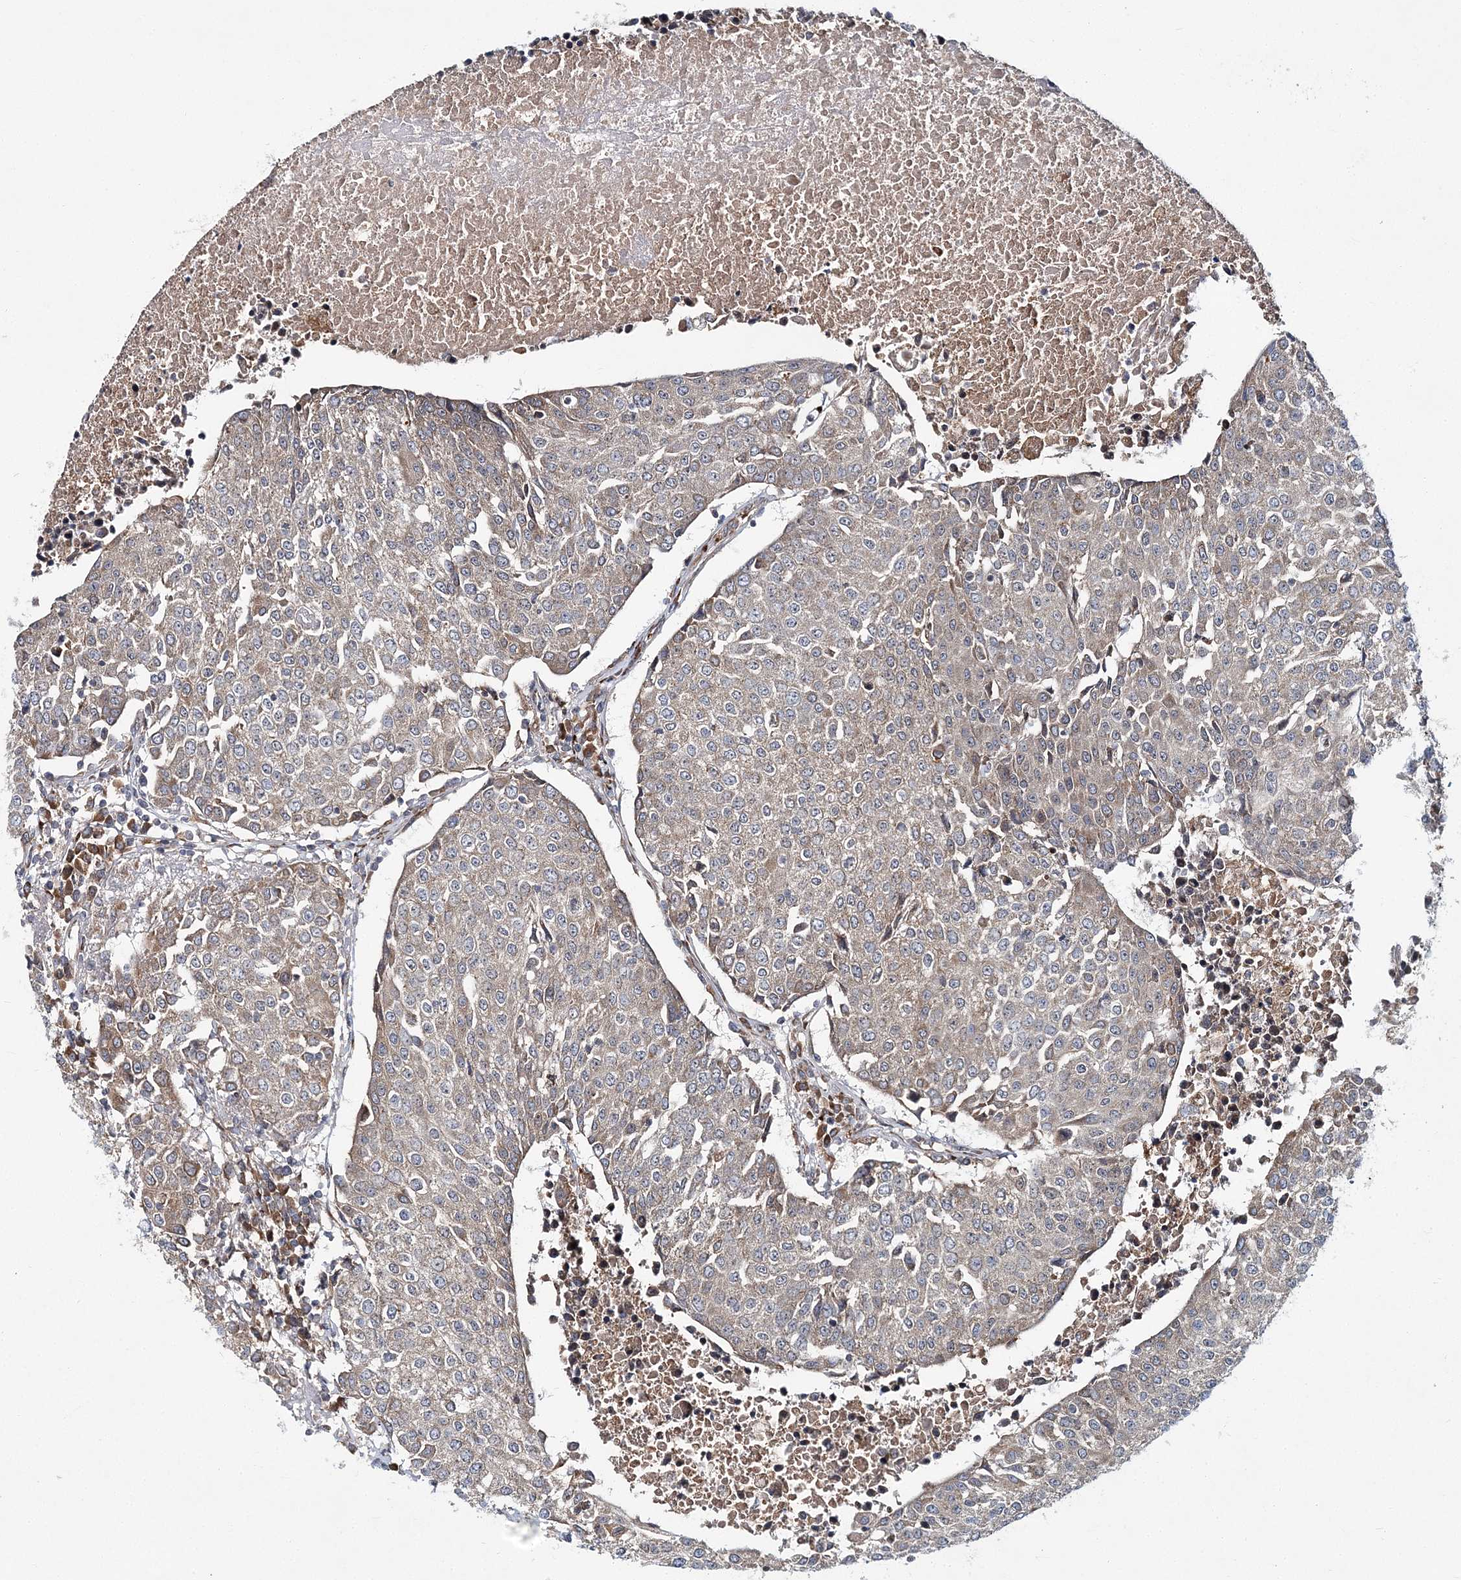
{"staining": {"intensity": "weak", "quantity": "<25%", "location": "cytoplasmic/membranous"}, "tissue": "urothelial cancer", "cell_type": "Tumor cells", "image_type": "cancer", "snomed": [{"axis": "morphology", "description": "Urothelial carcinoma, High grade"}, {"axis": "topography", "description": "Urinary bladder"}], "caption": "This image is of urothelial cancer stained with immunohistochemistry to label a protein in brown with the nuclei are counter-stained blue. There is no positivity in tumor cells.", "gene": "NBAS", "patient": {"sex": "female", "age": 85}}